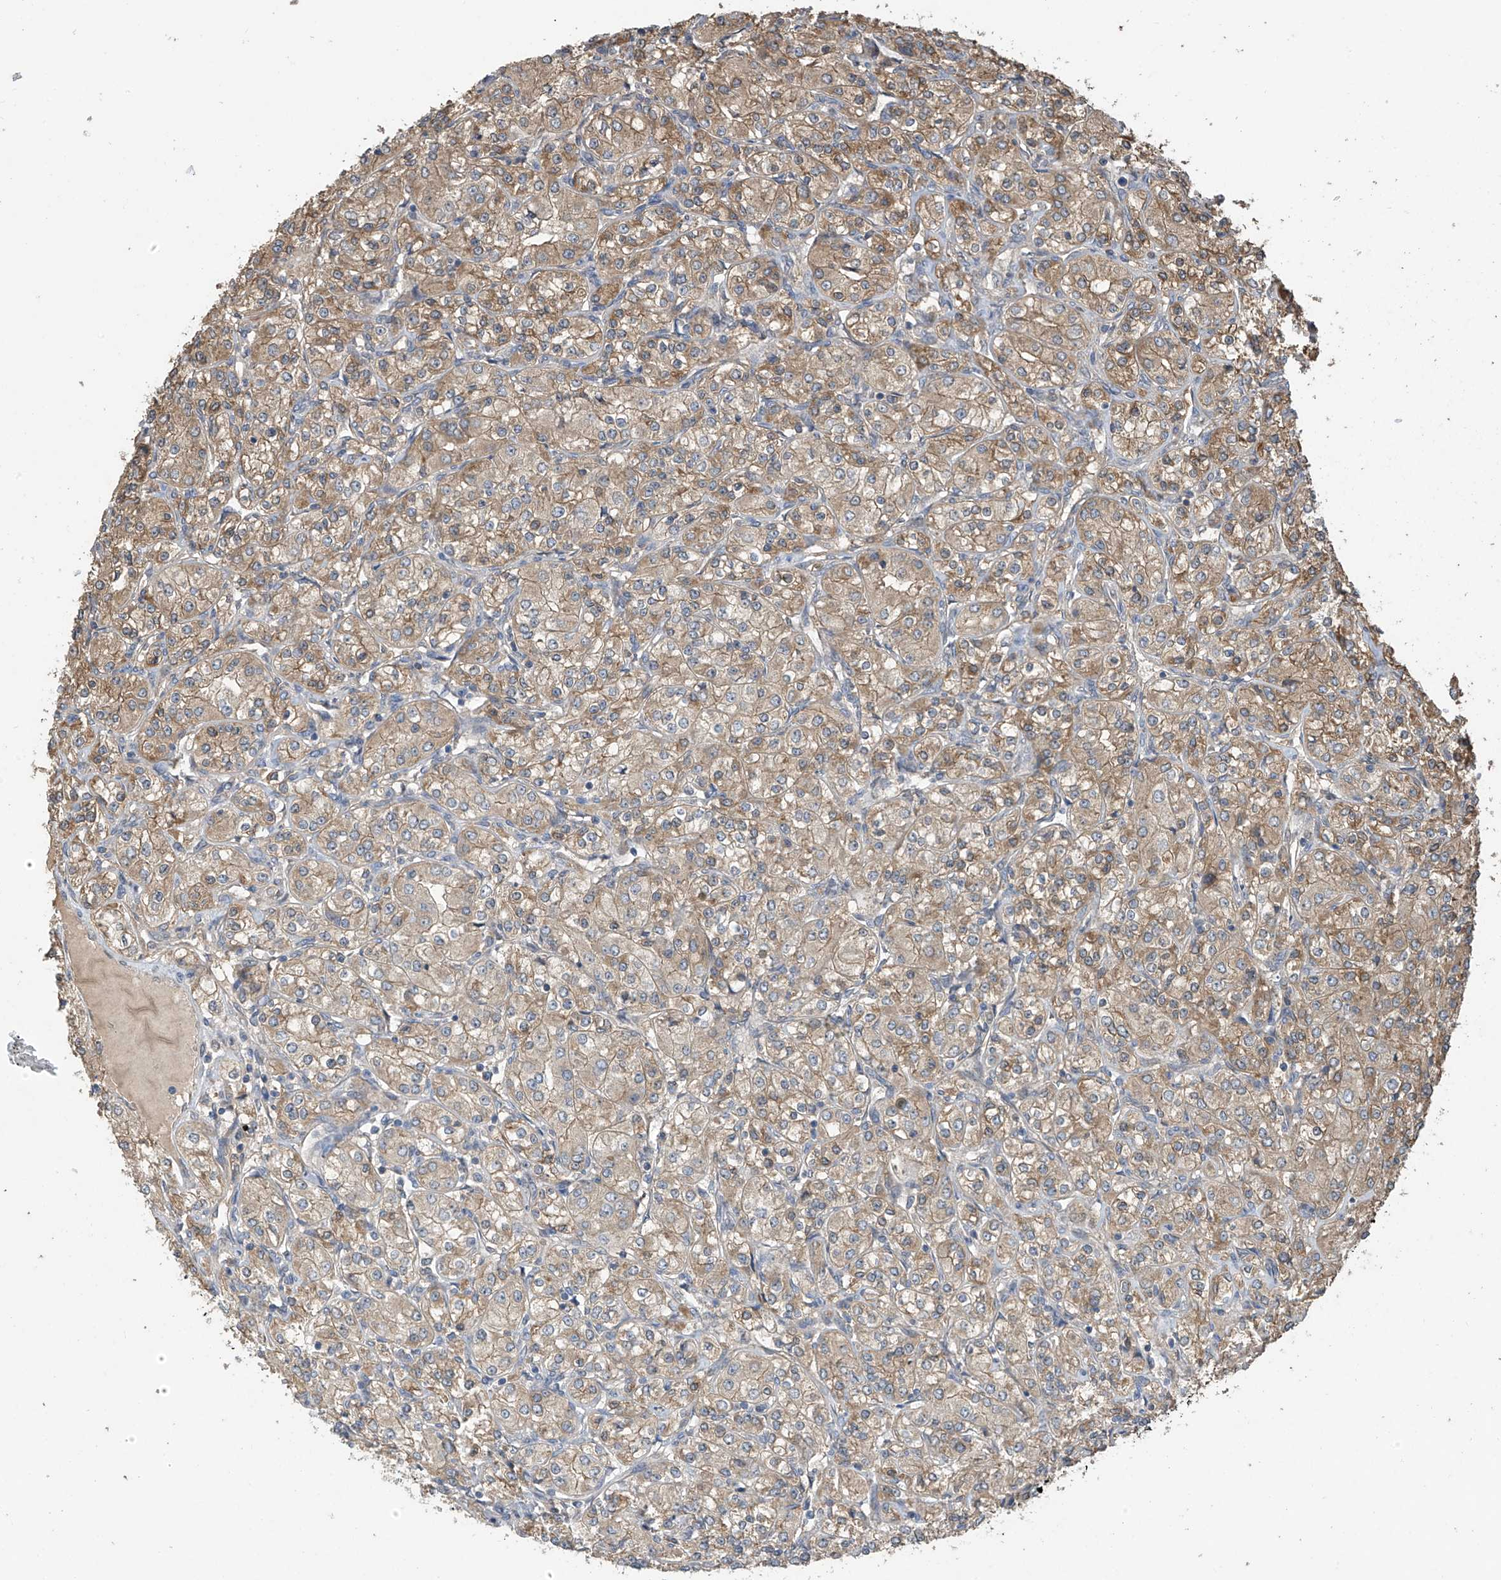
{"staining": {"intensity": "moderate", "quantity": "25%-75%", "location": "cytoplasmic/membranous"}, "tissue": "renal cancer", "cell_type": "Tumor cells", "image_type": "cancer", "snomed": [{"axis": "morphology", "description": "Adenocarcinoma, NOS"}, {"axis": "topography", "description": "Kidney"}], "caption": "Approximately 25%-75% of tumor cells in human renal adenocarcinoma reveal moderate cytoplasmic/membranous protein expression as visualized by brown immunohistochemical staining.", "gene": "PHACTR4", "patient": {"sex": "male", "age": 77}}